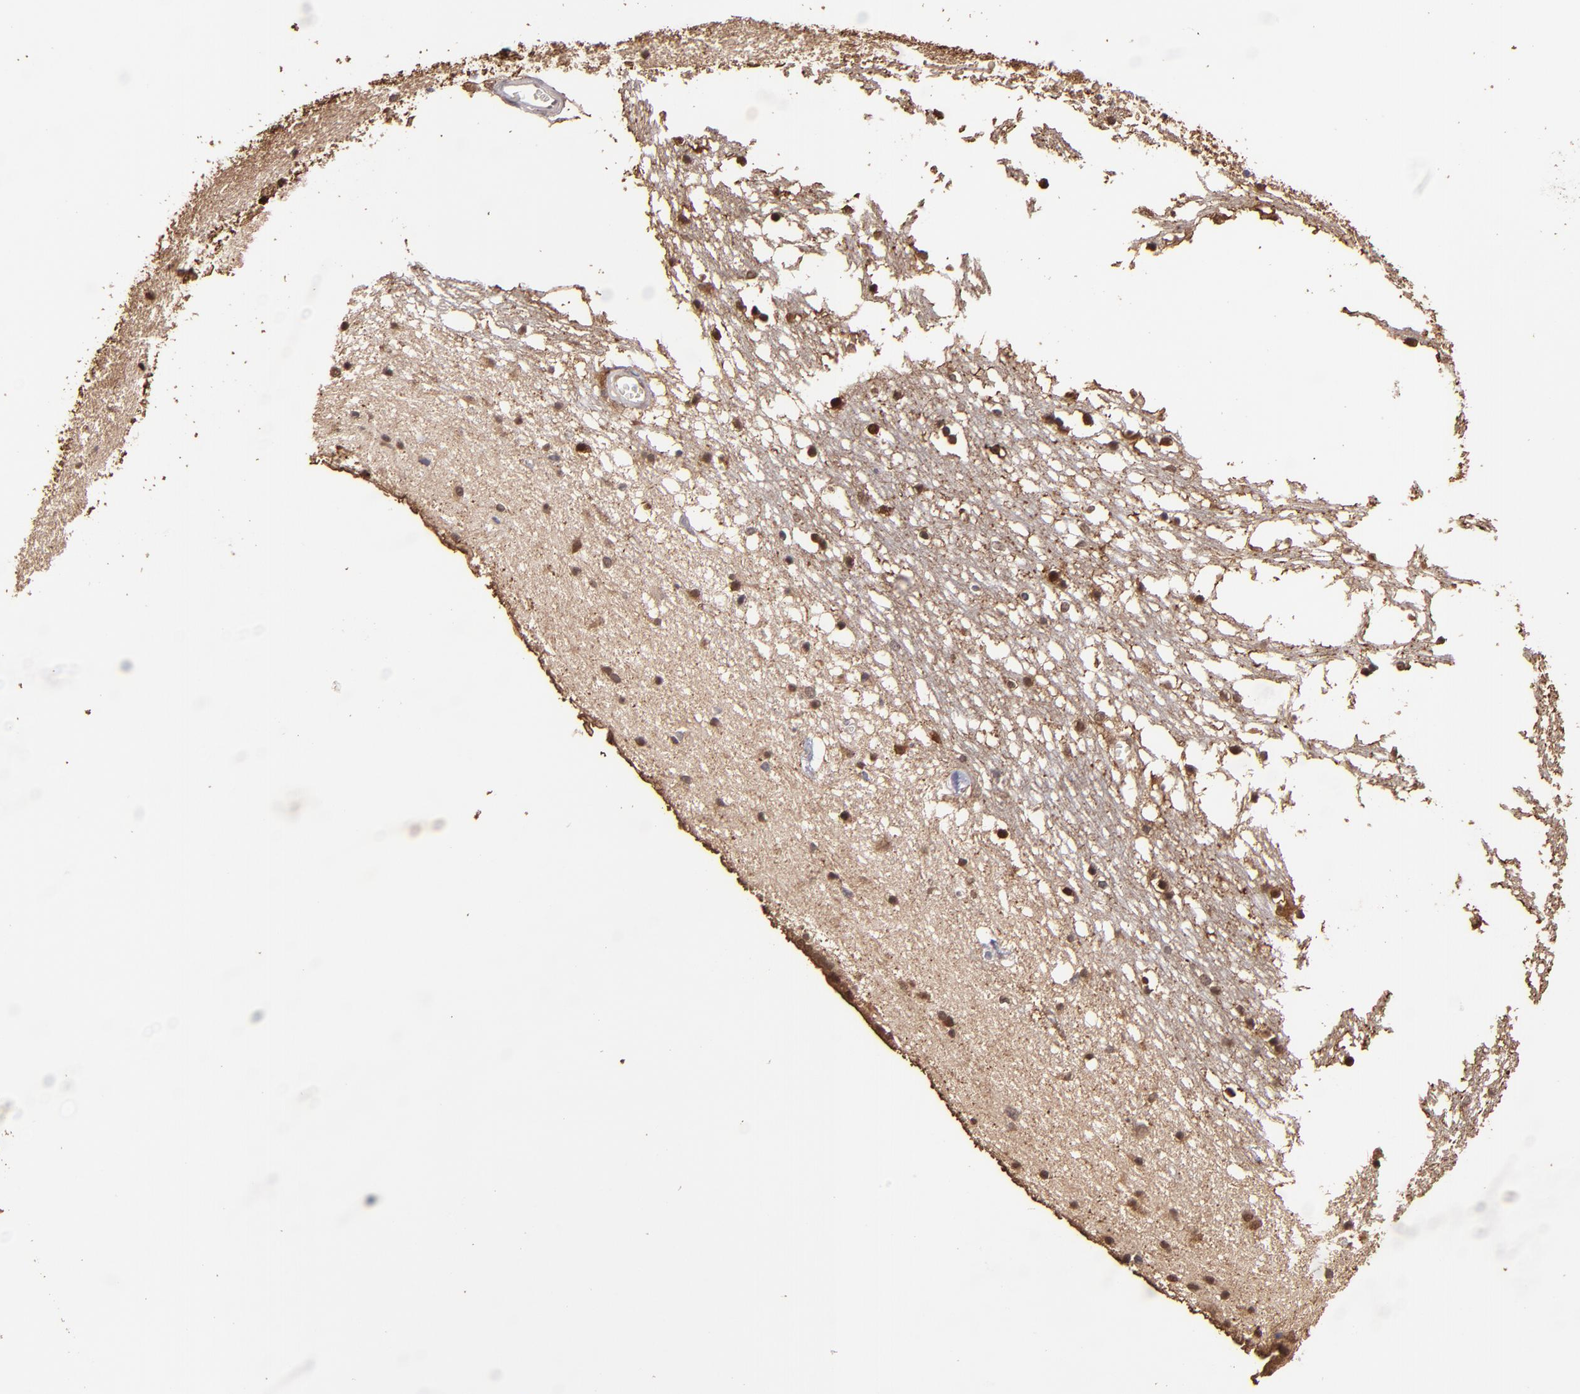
{"staining": {"intensity": "moderate", "quantity": "<25%", "location": "cytoplasmic/membranous,nuclear"}, "tissue": "caudate", "cell_type": "Glial cells", "image_type": "normal", "snomed": [{"axis": "morphology", "description": "Normal tissue, NOS"}, {"axis": "topography", "description": "Lateral ventricle wall"}], "caption": "Immunohistochemical staining of normal caudate displays moderate cytoplasmic/membranous,nuclear protein positivity in about <25% of glial cells. The staining is performed using DAB (3,3'-diaminobenzidine) brown chromogen to label protein expression. The nuclei are counter-stained blue using hematoxylin.", "gene": "S100A1", "patient": {"sex": "male", "age": 45}}